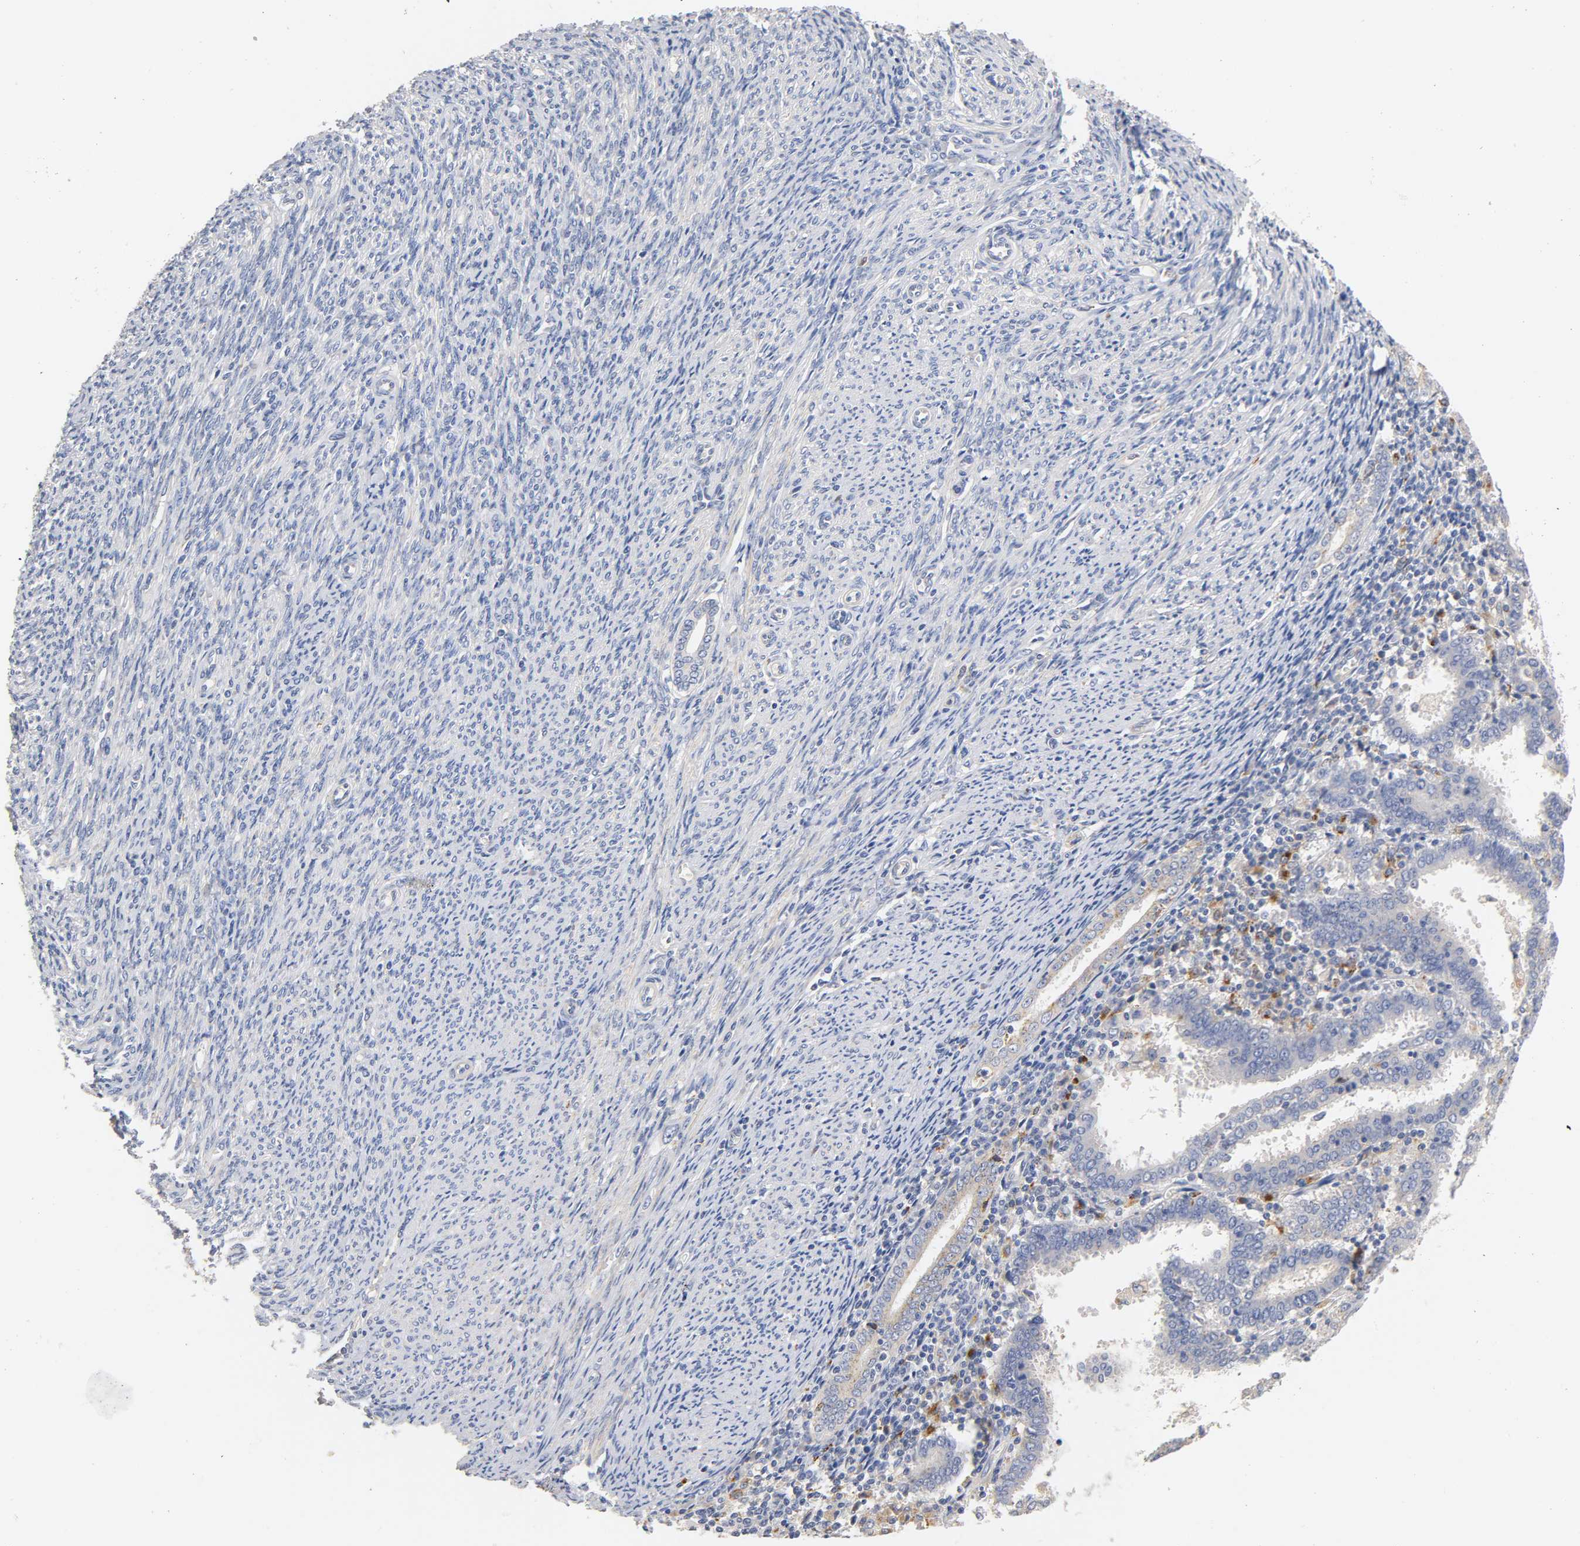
{"staining": {"intensity": "negative", "quantity": "none", "location": "none"}, "tissue": "endometrial cancer", "cell_type": "Tumor cells", "image_type": "cancer", "snomed": [{"axis": "morphology", "description": "Adenocarcinoma, NOS"}, {"axis": "topography", "description": "Uterus"}], "caption": "Tumor cells show no significant protein staining in endometrial cancer (adenocarcinoma).", "gene": "SEMA5A", "patient": {"sex": "female", "age": 83}}